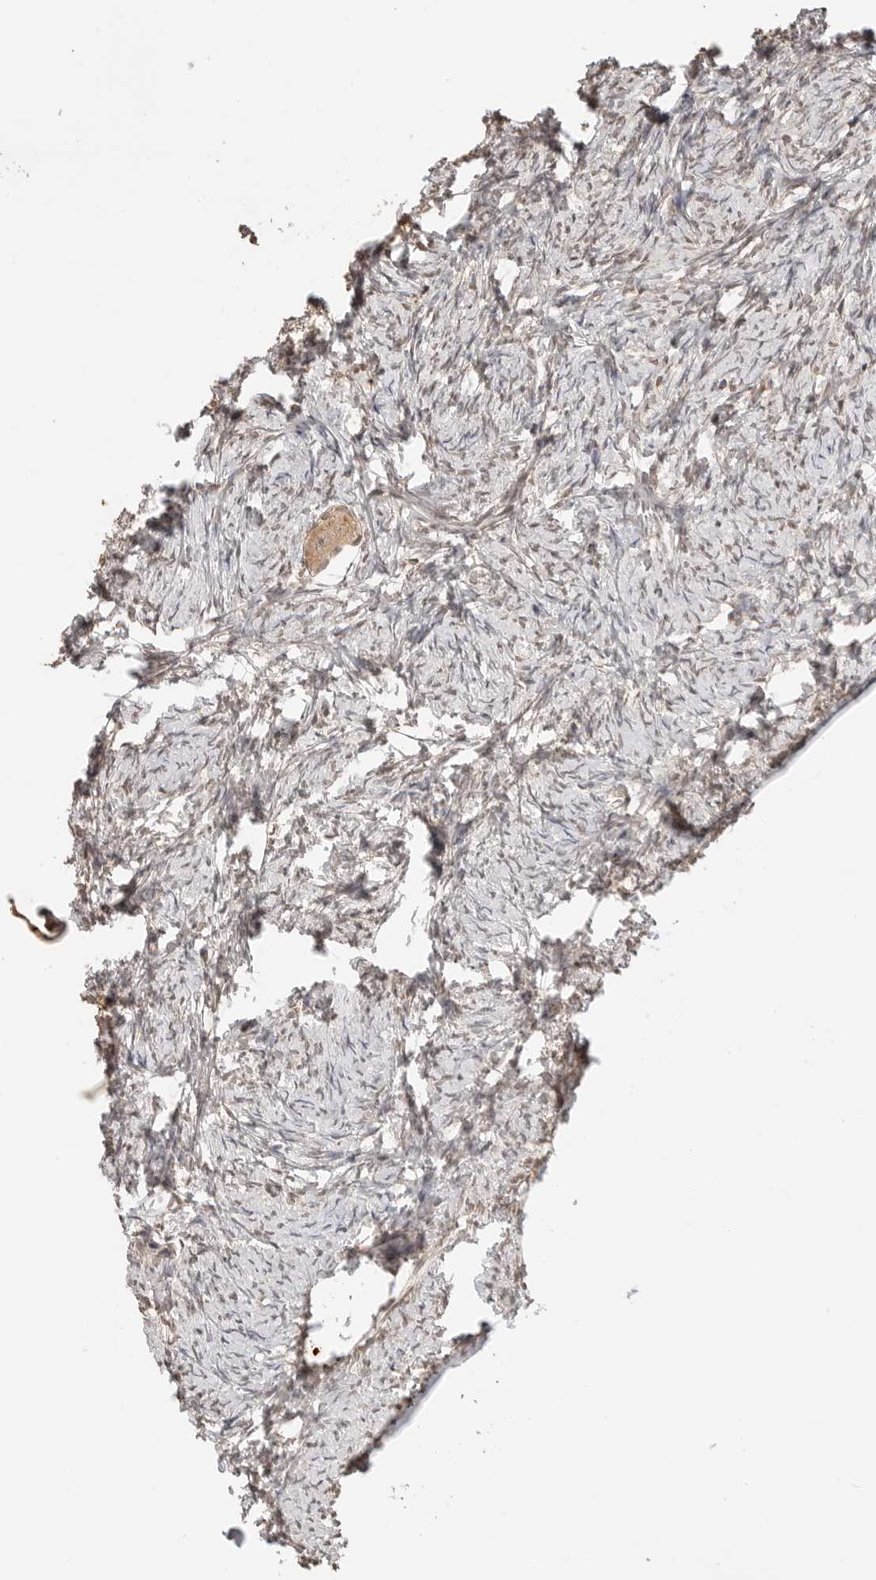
{"staining": {"intensity": "moderate", "quantity": ">75%", "location": "cytoplasmic/membranous"}, "tissue": "ovary", "cell_type": "Follicle cells", "image_type": "normal", "snomed": [{"axis": "morphology", "description": "Normal tissue, NOS"}, {"axis": "topography", "description": "Ovary"}], "caption": "High-magnification brightfield microscopy of normal ovary stained with DAB (3,3'-diaminobenzidine) (brown) and counterstained with hematoxylin (blue). follicle cells exhibit moderate cytoplasmic/membranous positivity is appreciated in about>75% of cells. The staining is performed using DAB brown chromogen to label protein expression. The nuclei are counter-stained blue using hematoxylin.", "gene": "GPR34", "patient": {"sex": "female", "age": 34}}